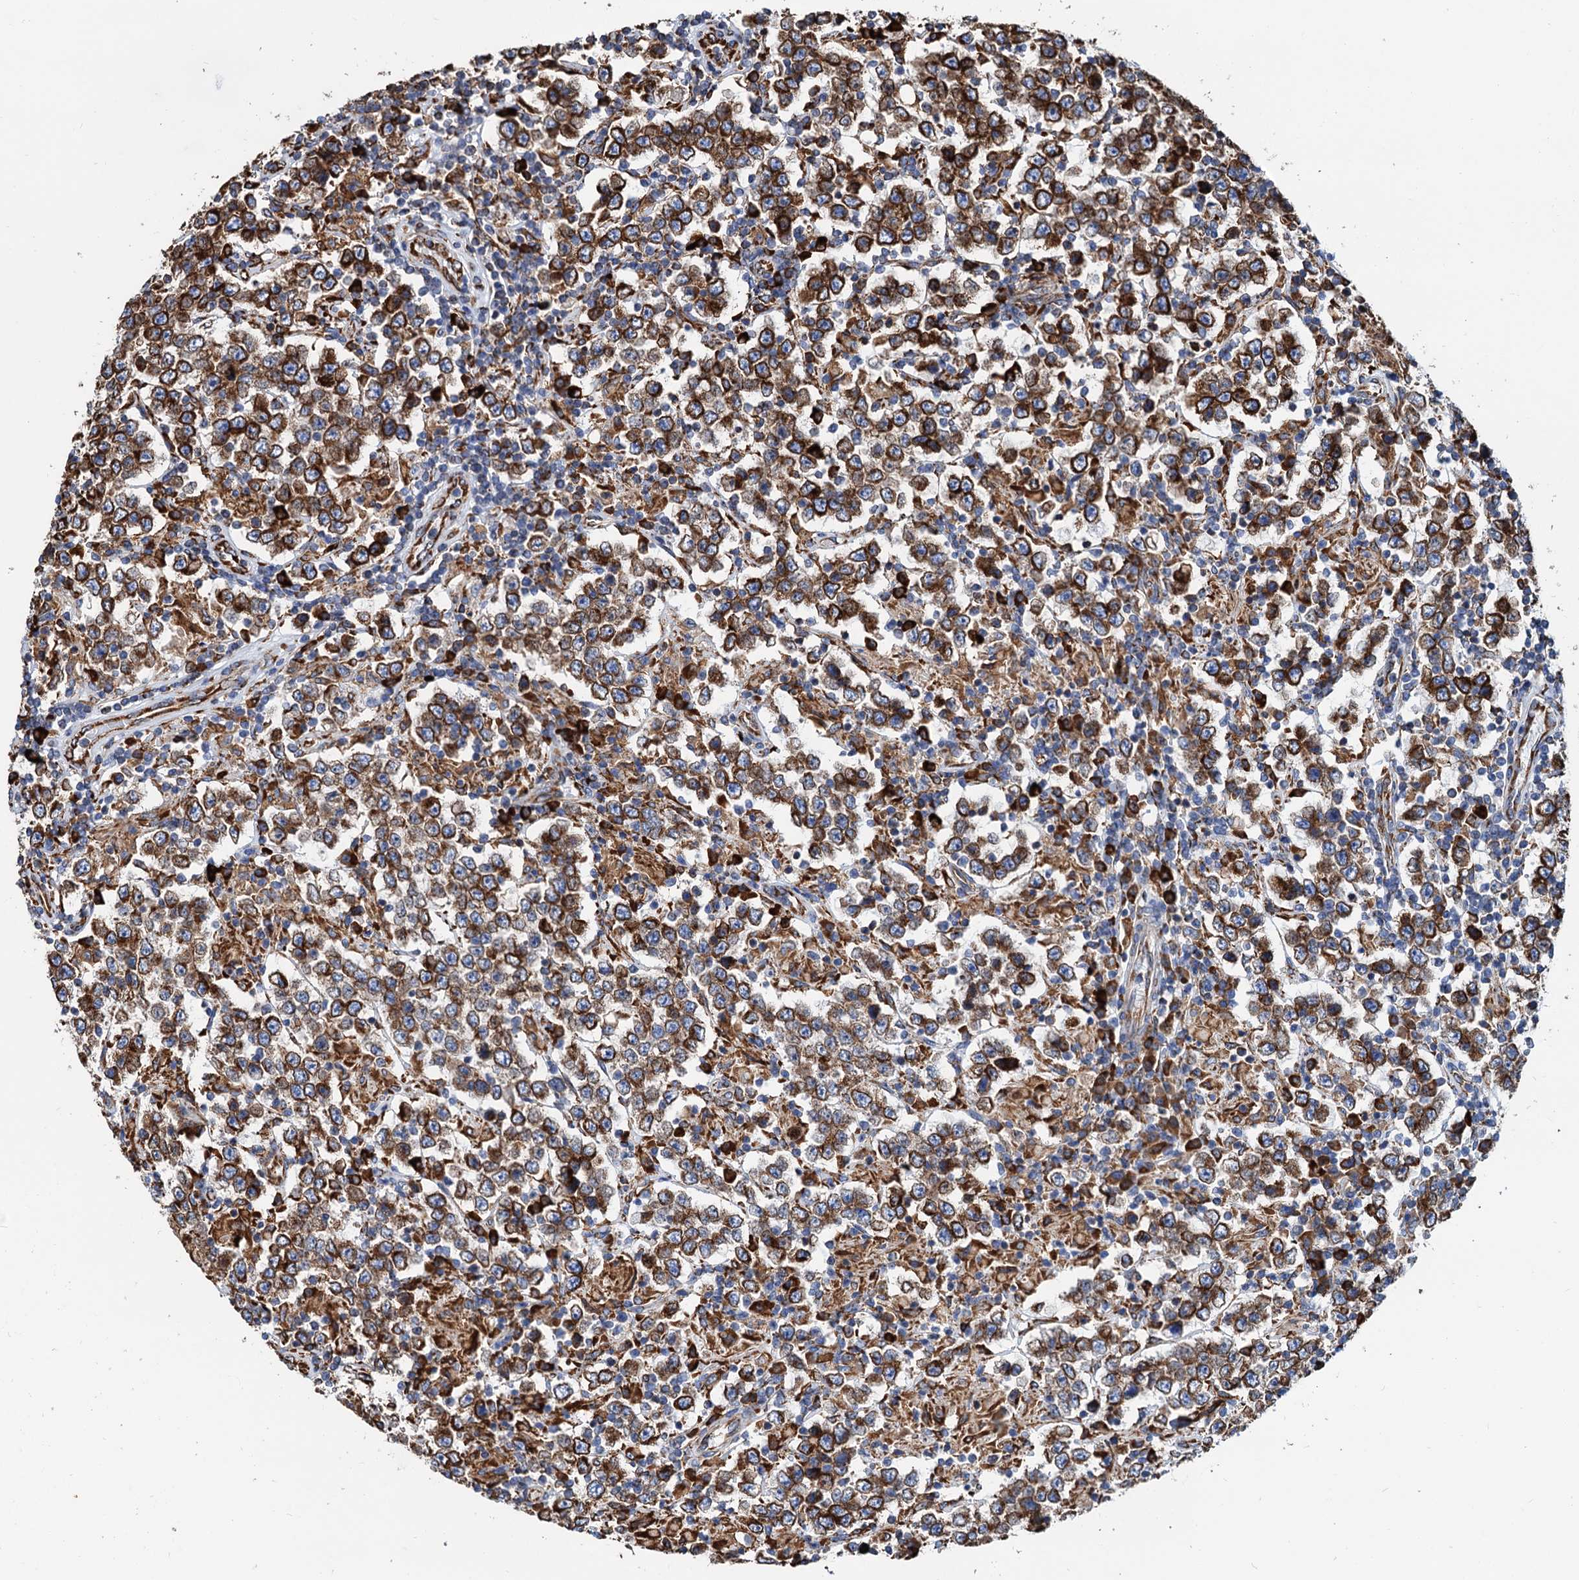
{"staining": {"intensity": "strong", "quantity": ">75%", "location": "cytoplasmic/membranous"}, "tissue": "testis cancer", "cell_type": "Tumor cells", "image_type": "cancer", "snomed": [{"axis": "morphology", "description": "Normal tissue, NOS"}, {"axis": "morphology", "description": "Urothelial carcinoma, High grade"}, {"axis": "morphology", "description": "Seminoma, NOS"}, {"axis": "morphology", "description": "Carcinoma, Embryonal, NOS"}, {"axis": "topography", "description": "Urinary bladder"}, {"axis": "topography", "description": "Testis"}], "caption": "There is high levels of strong cytoplasmic/membranous expression in tumor cells of testis cancer (urothelial carcinoma (high-grade)), as demonstrated by immunohistochemical staining (brown color).", "gene": "HSPA5", "patient": {"sex": "male", "age": 41}}